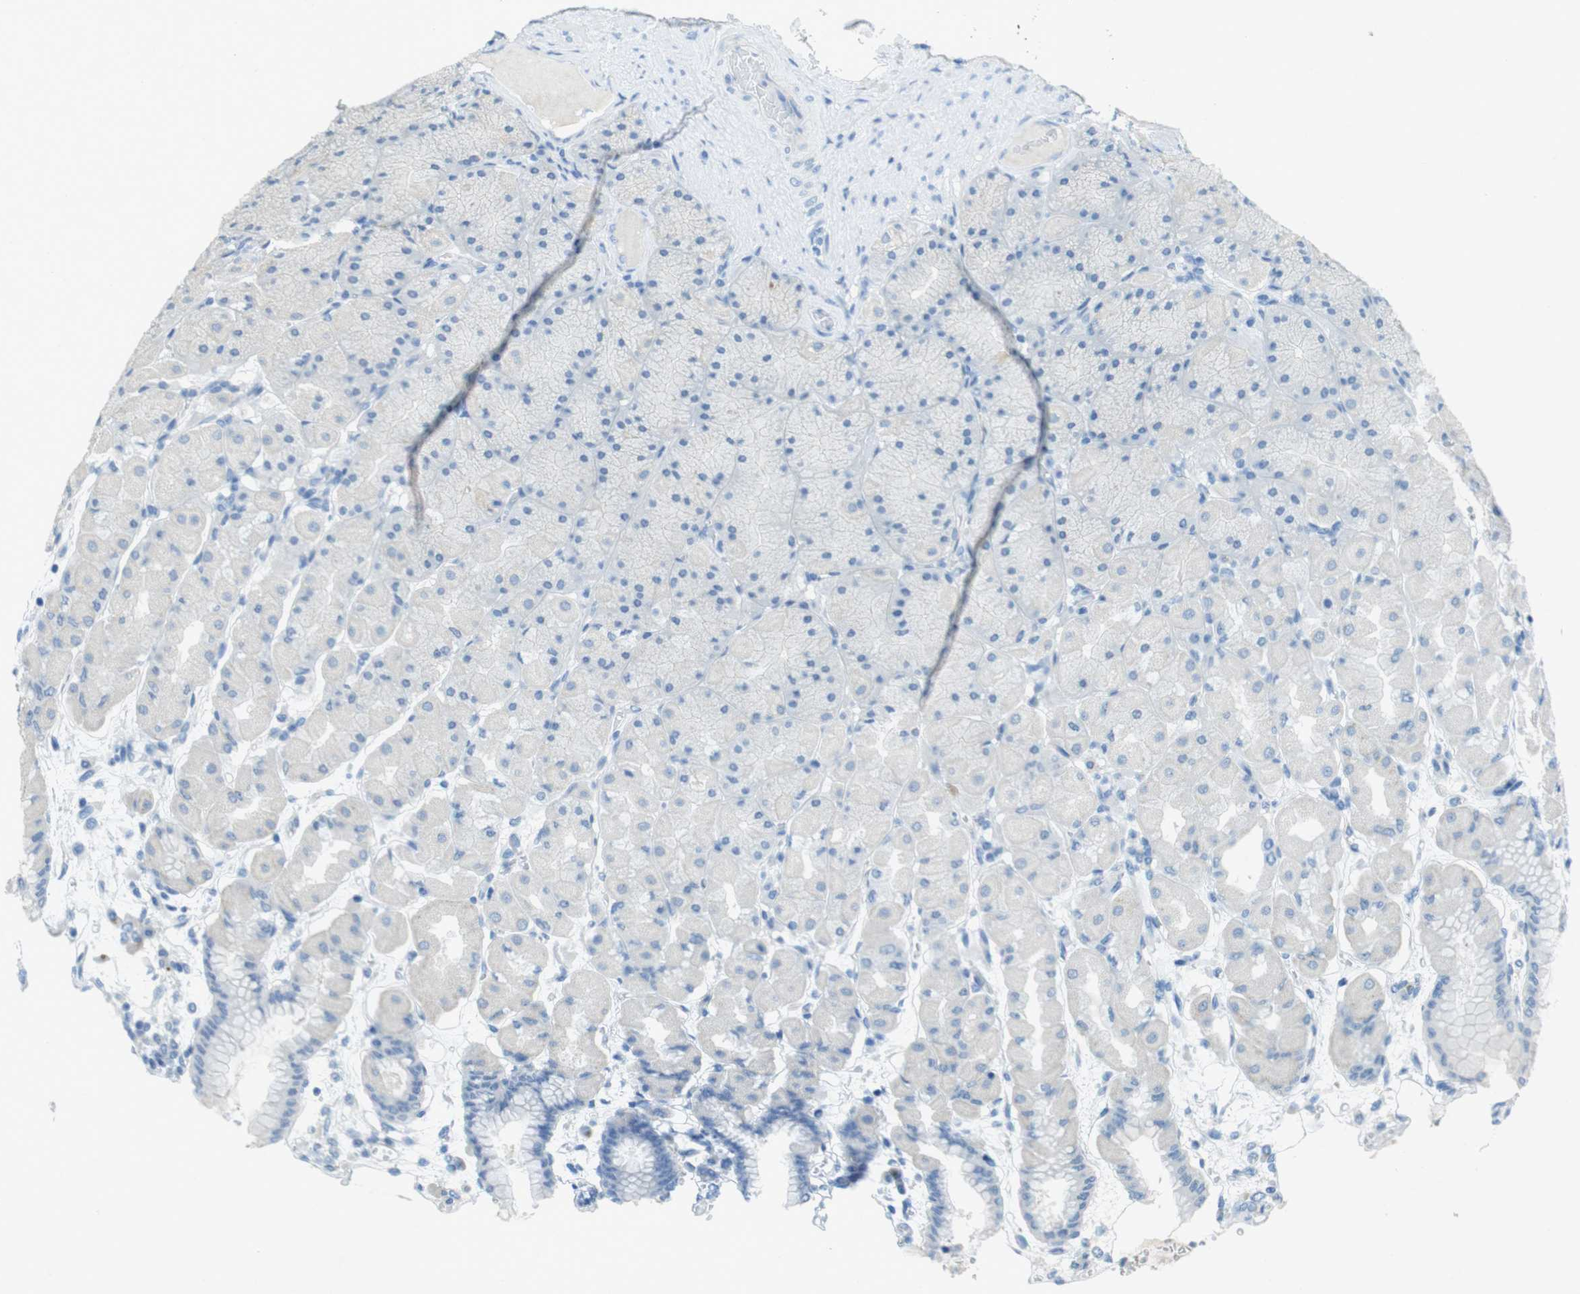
{"staining": {"intensity": "negative", "quantity": "none", "location": "none"}, "tissue": "stomach", "cell_type": "Glandular cells", "image_type": "normal", "snomed": [{"axis": "morphology", "description": "Normal tissue, NOS"}, {"axis": "topography", "description": "Stomach, upper"}], "caption": "High power microscopy image of an immunohistochemistry image of normal stomach, revealing no significant positivity in glandular cells. The staining was performed using DAB to visualize the protein expression in brown, while the nuclei were stained in blue with hematoxylin (Magnification: 20x).", "gene": "CD320", "patient": {"sex": "female", "age": 56}}